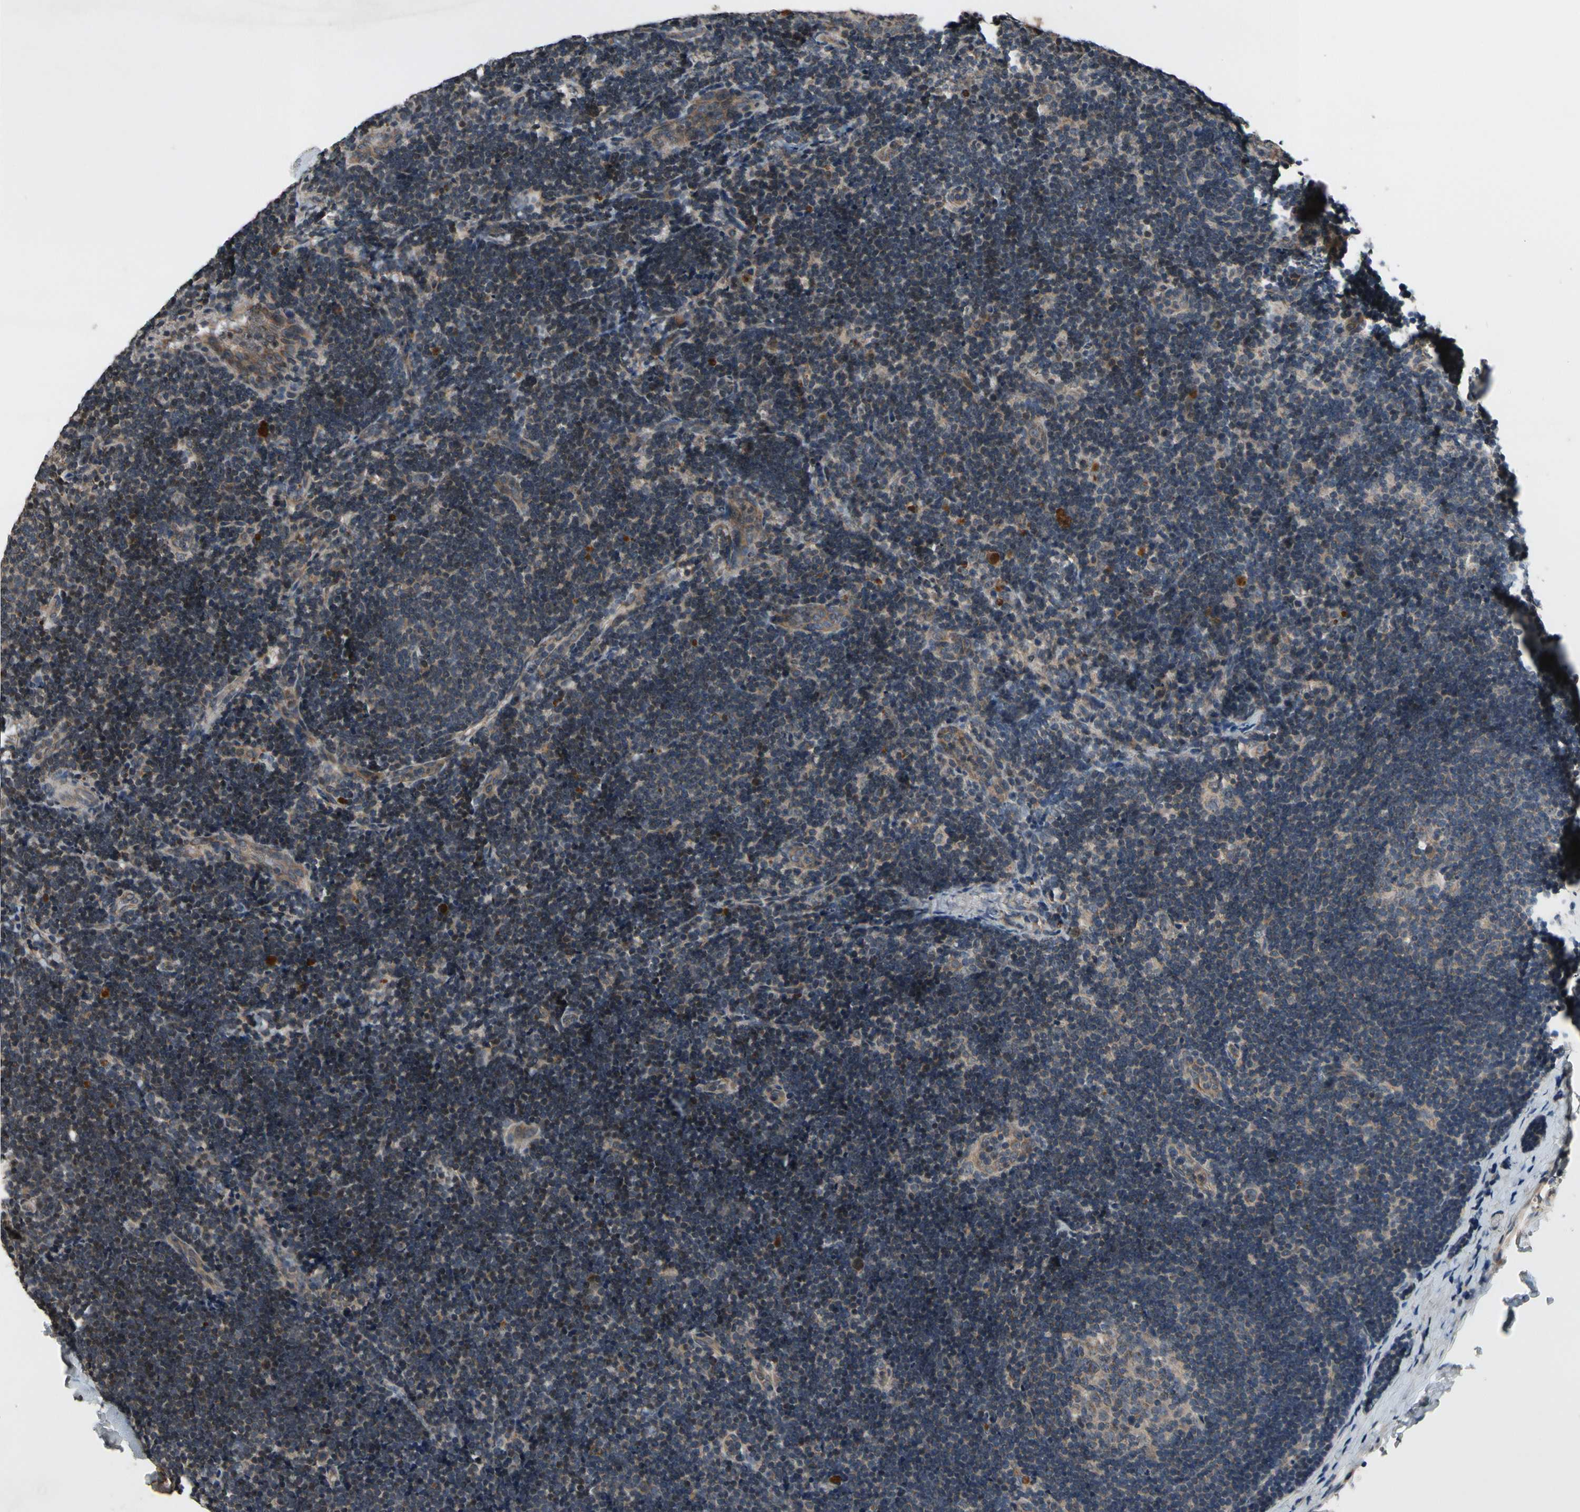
{"staining": {"intensity": "moderate", "quantity": "<25%", "location": "cytoplasmic/membranous"}, "tissue": "lymph node", "cell_type": "Germinal center cells", "image_type": "normal", "snomed": [{"axis": "morphology", "description": "Normal tissue, NOS"}, {"axis": "topography", "description": "Lymph node"}], "caption": "Unremarkable lymph node was stained to show a protein in brown. There is low levels of moderate cytoplasmic/membranous staining in approximately <25% of germinal center cells.", "gene": "MBTPS2", "patient": {"sex": "female", "age": 14}}